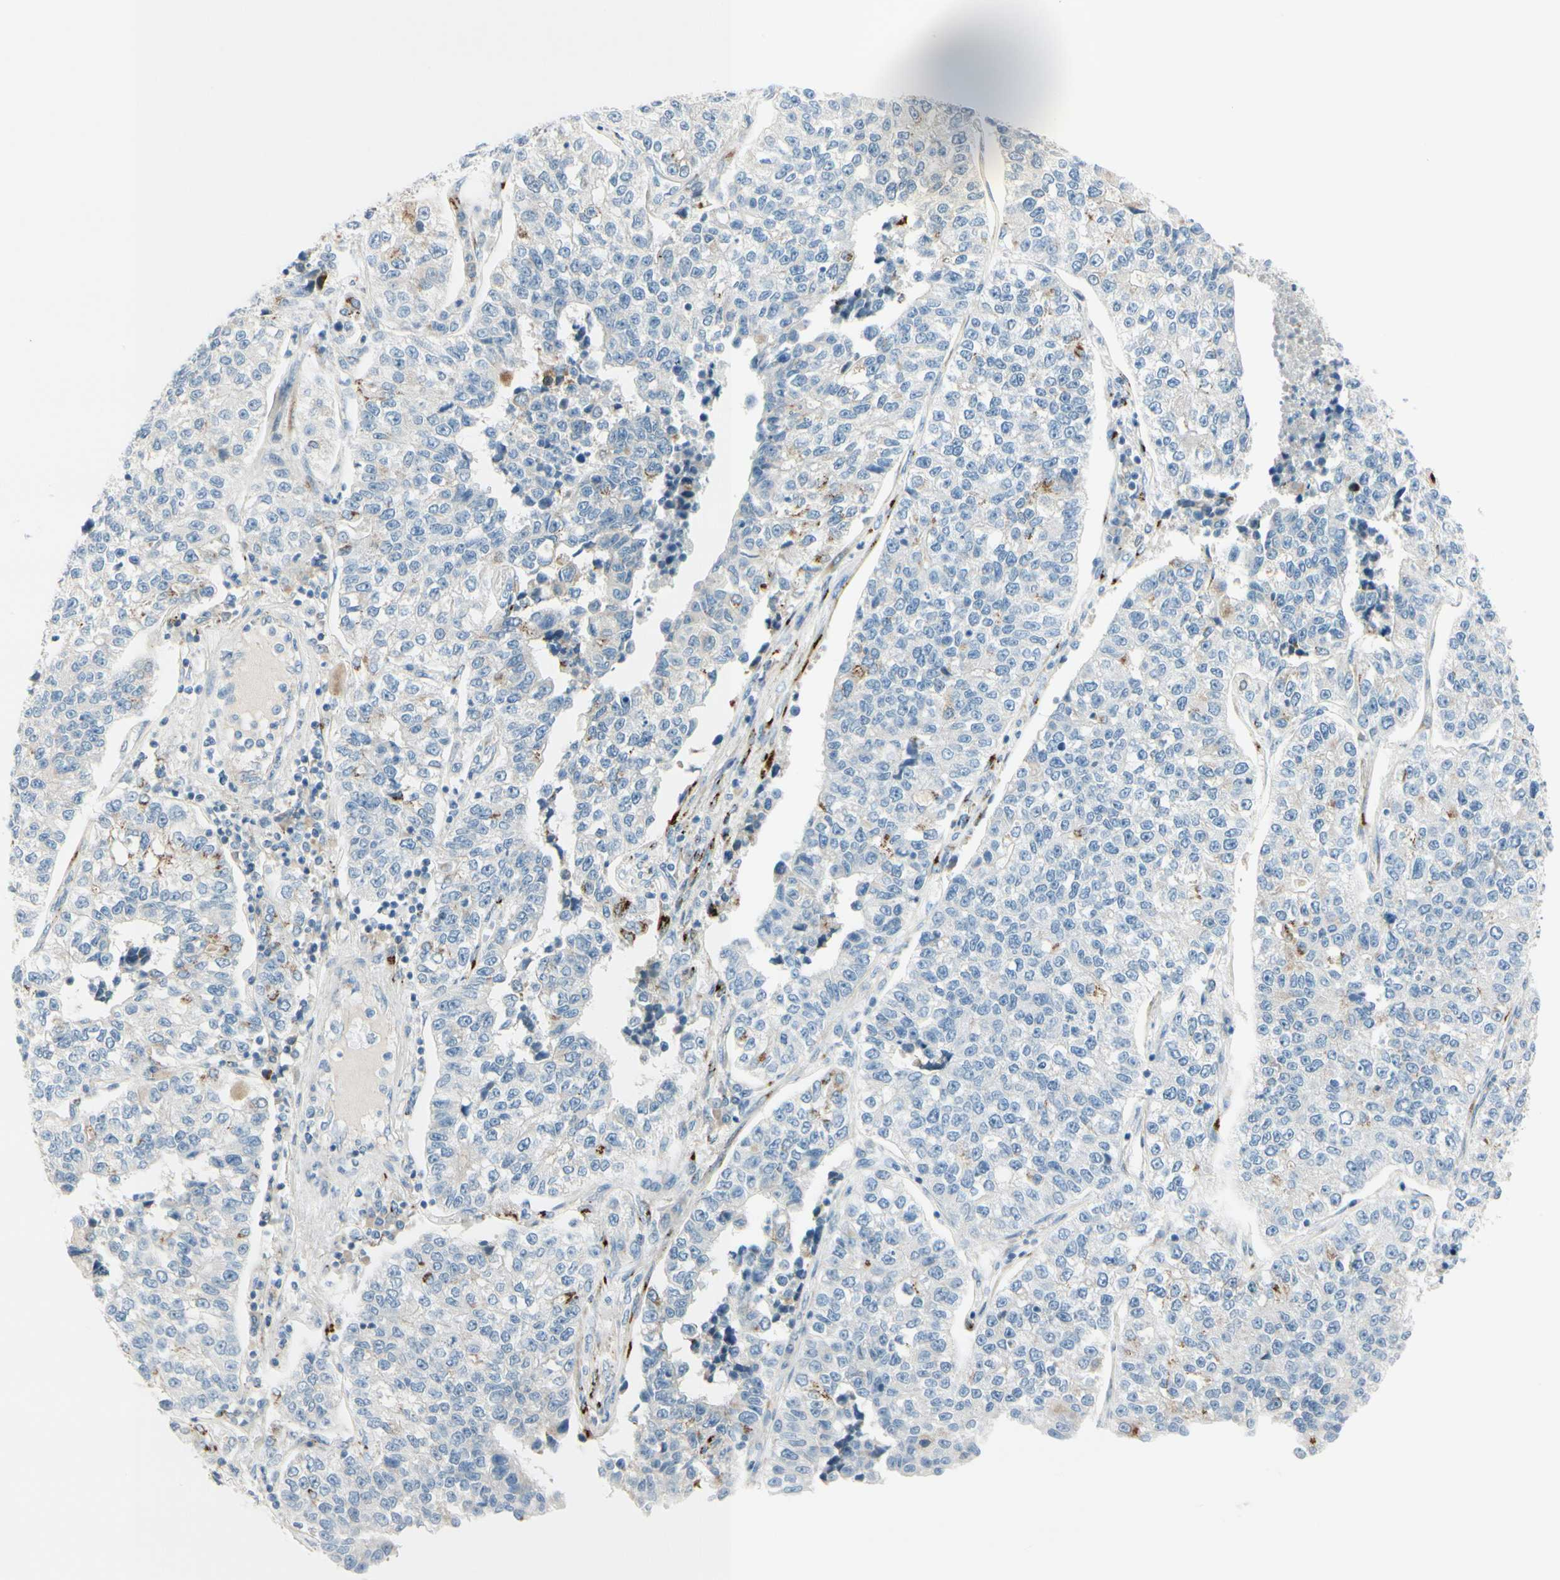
{"staining": {"intensity": "moderate", "quantity": "<25%", "location": "cytoplasmic/membranous"}, "tissue": "lung cancer", "cell_type": "Tumor cells", "image_type": "cancer", "snomed": [{"axis": "morphology", "description": "Adenocarcinoma, NOS"}, {"axis": "topography", "description": "Lung"}], "caption": "High-power microscopy captured an IHC image of lung adenocarcinoma, revealing moderate cytoplasmic/membranous expression in approximately <25% of tumor cells. Immunohistochemistry stains the protein in brown and the nuclei are stained blue.", "gene": "GALNT5", "patient": {"sex": "male", "age": 49}}